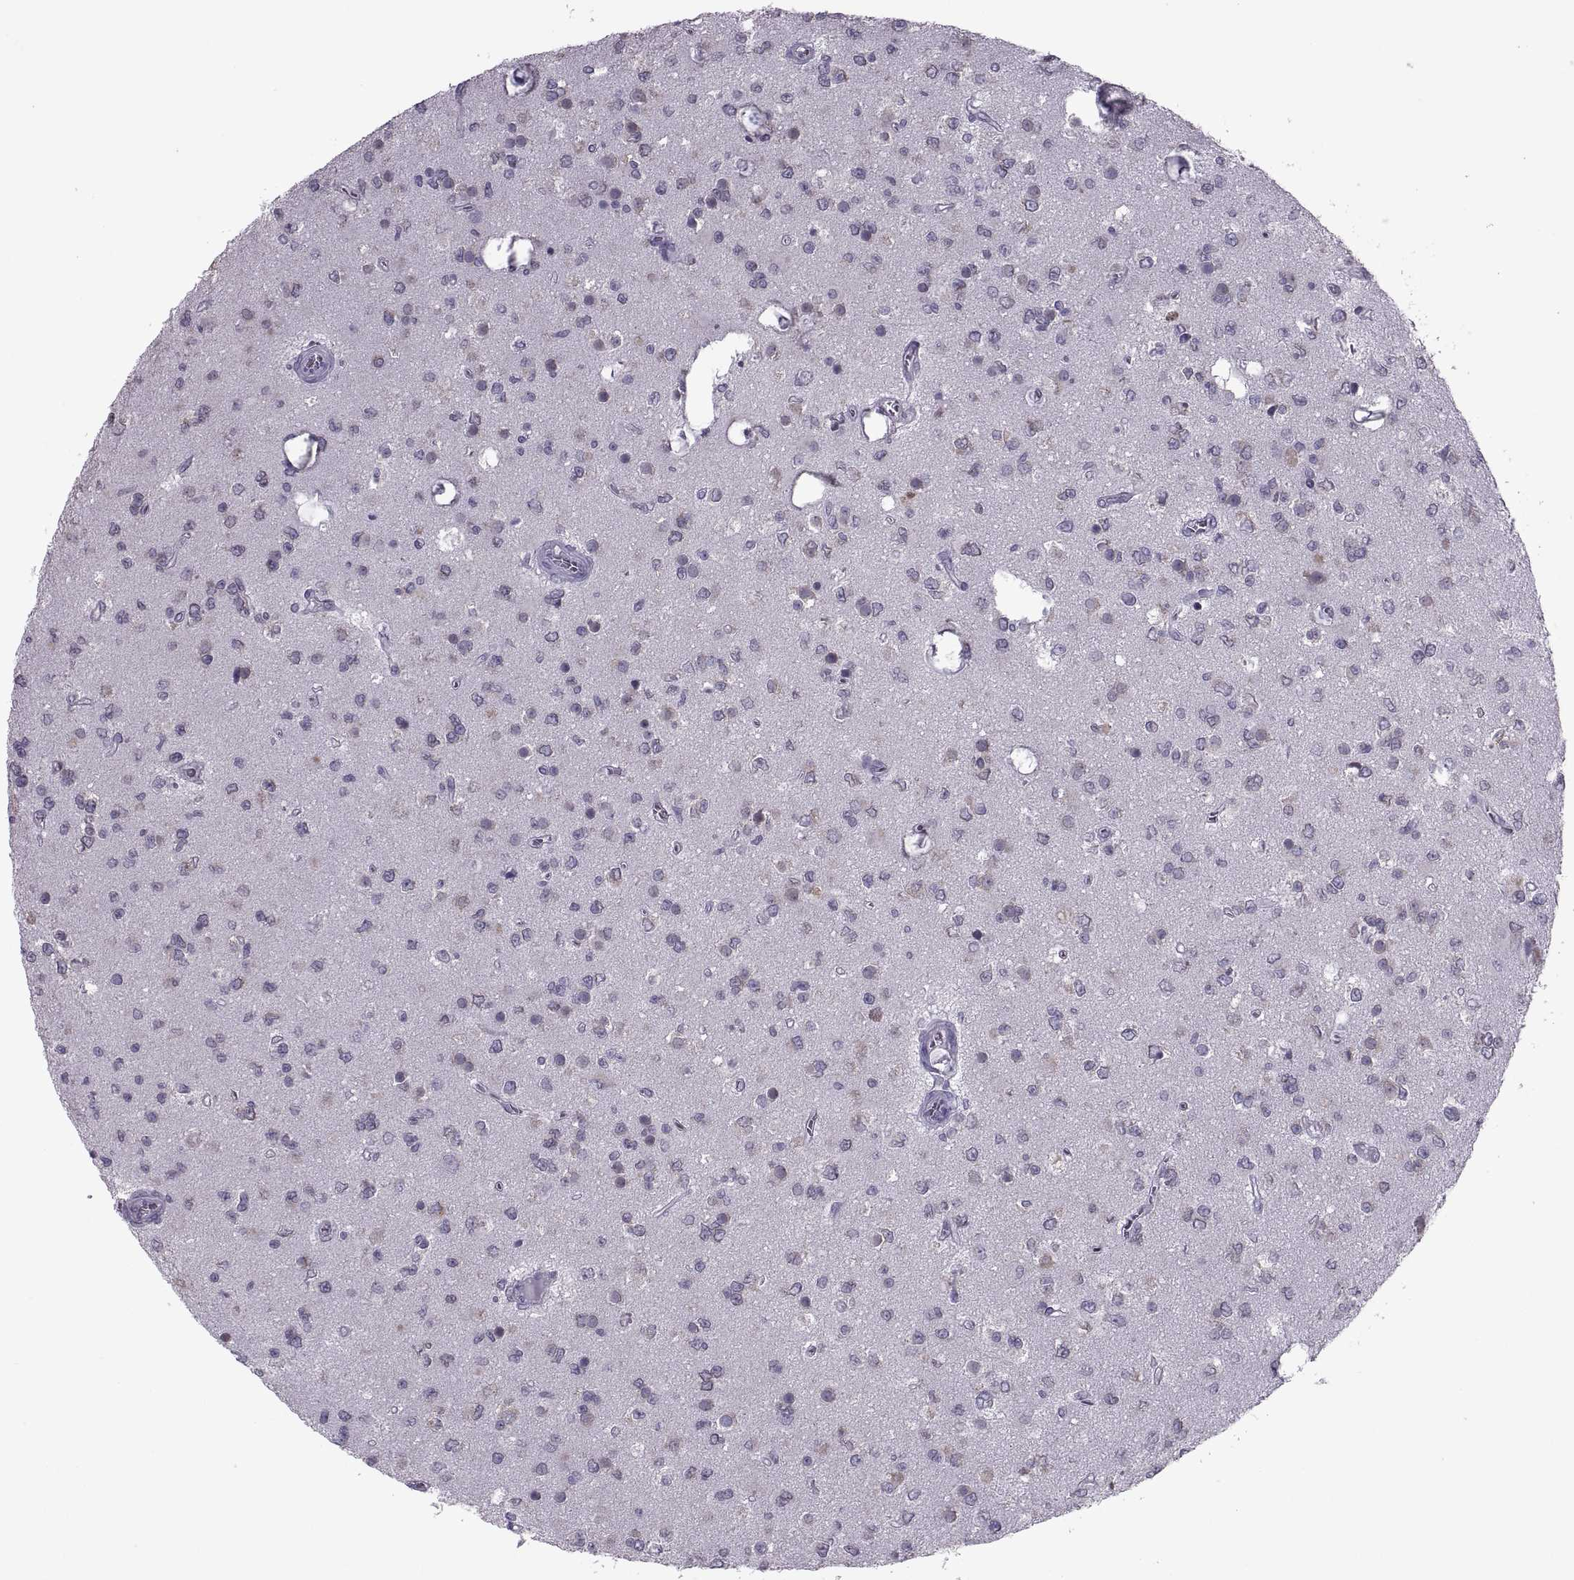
{"staining": {"intensity": "moderate", "quantity": "25%-75%", "location": "cytoplasmic/membranous"}, "tissue": "glioma", "cell_type": "Tumor cells", "image_type": "cancer", "snomed": [{"axis": "morphology", "description": "Glioma, malignant, Low grade"}, {"axis": "topography", "description": "Brain"}], "caption": "The immunohistochemical stain labels moderate cytoplasmic/membranous positivity in tumor cells of glioma tissue.", "gene": "PABPC1", "patient": {"sex": "female", "age": 45}}